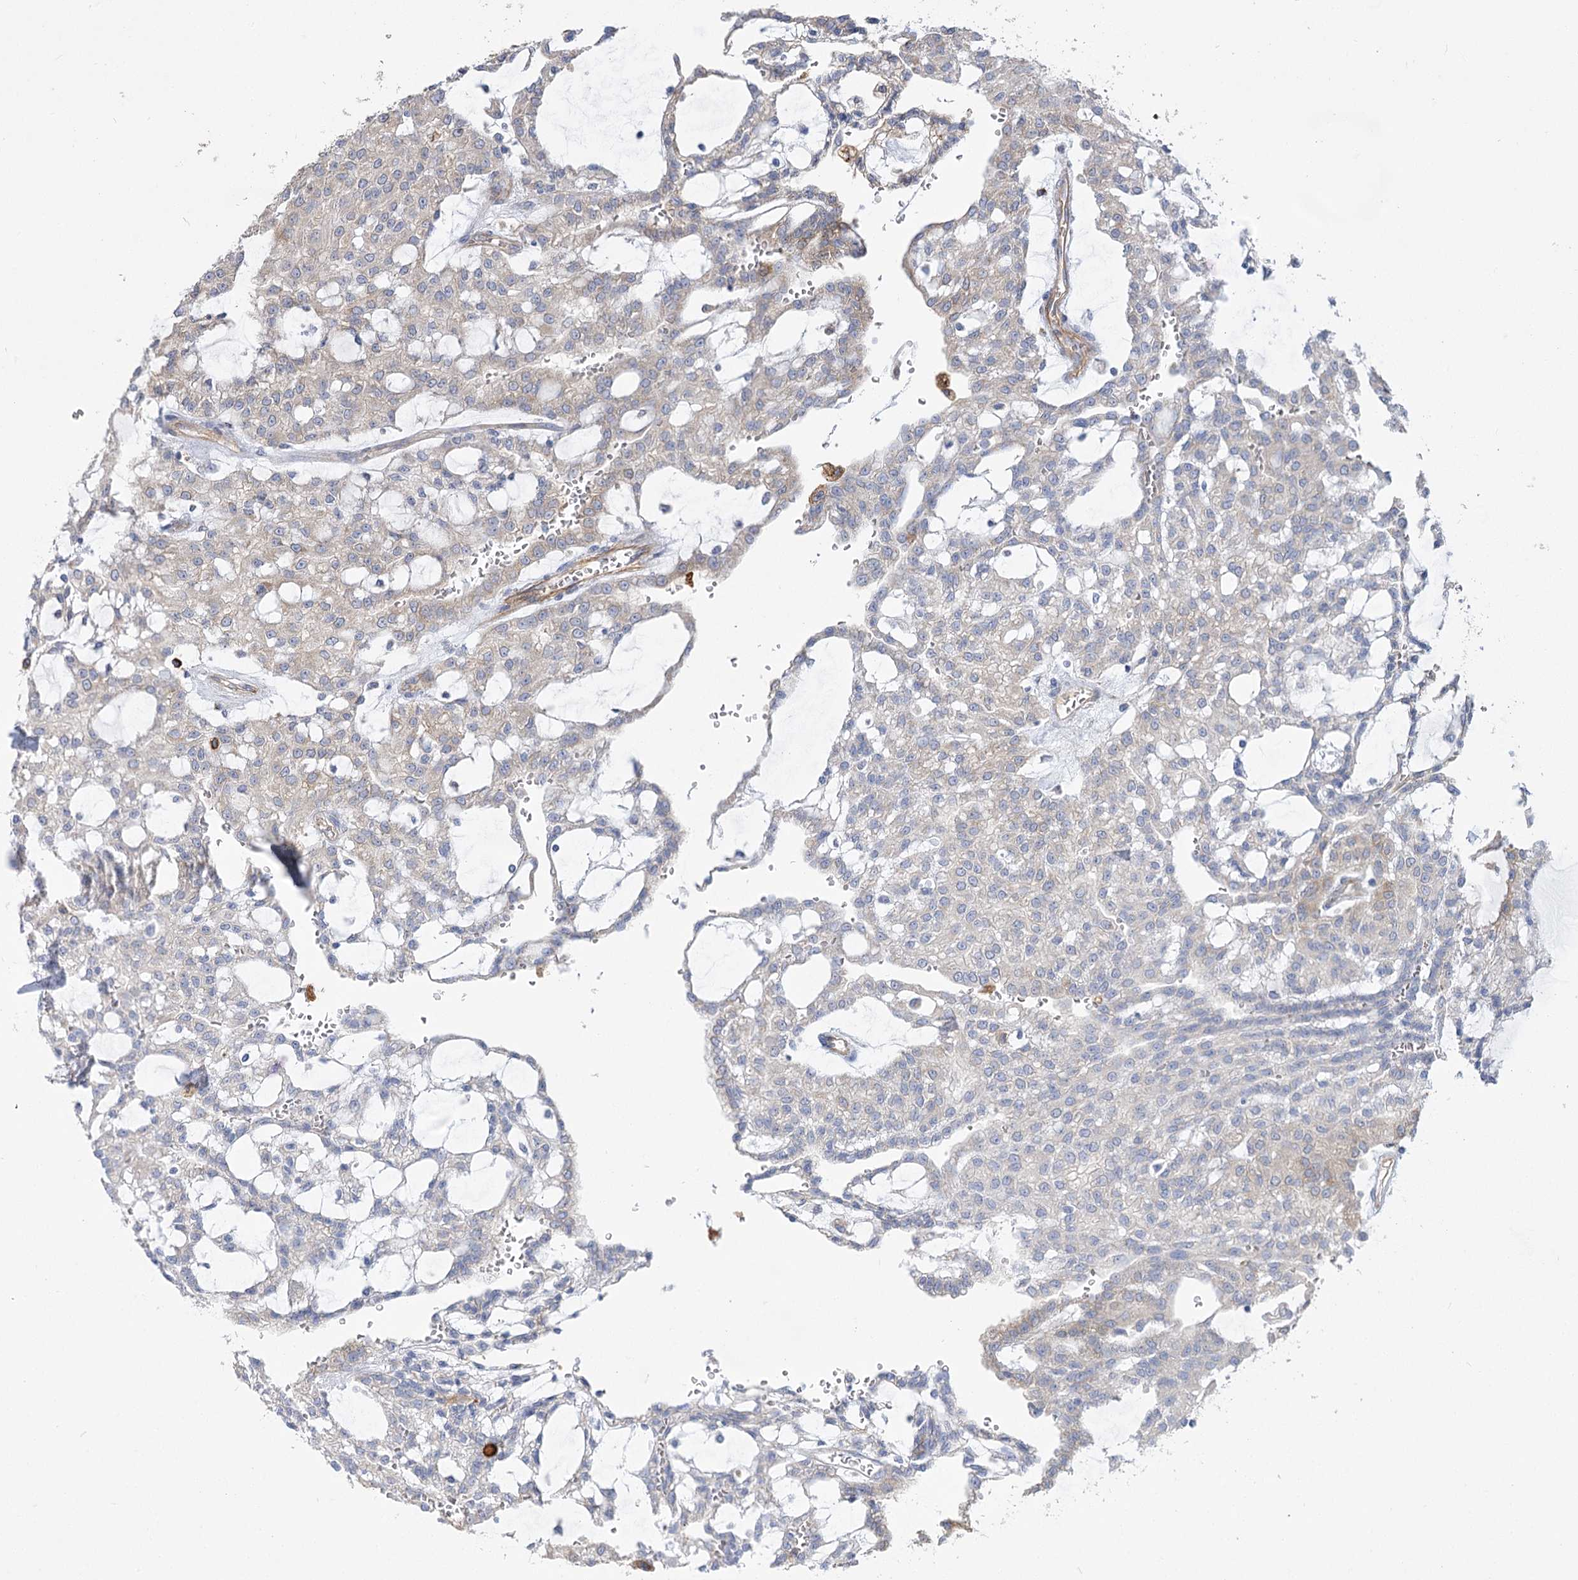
{"staining": {"intensity": "negative", "quantity": "none", "location": "none"}, "tissue": "renal cancer", "cell_type": "Tumor cells", "image_type": "cancer", "snomed": [{"axis": "morphology", "description": "Adenocarcinoma, NOS"}, {"axis": "topography", "description": "Kidney"}], "caption": "This is a micrograph of IHC staining of renal adenocarcinoma, which shows no positivity in tumor cells.", "gene": "RMDN2", "patient": {"sex": "male", "age": 63}}